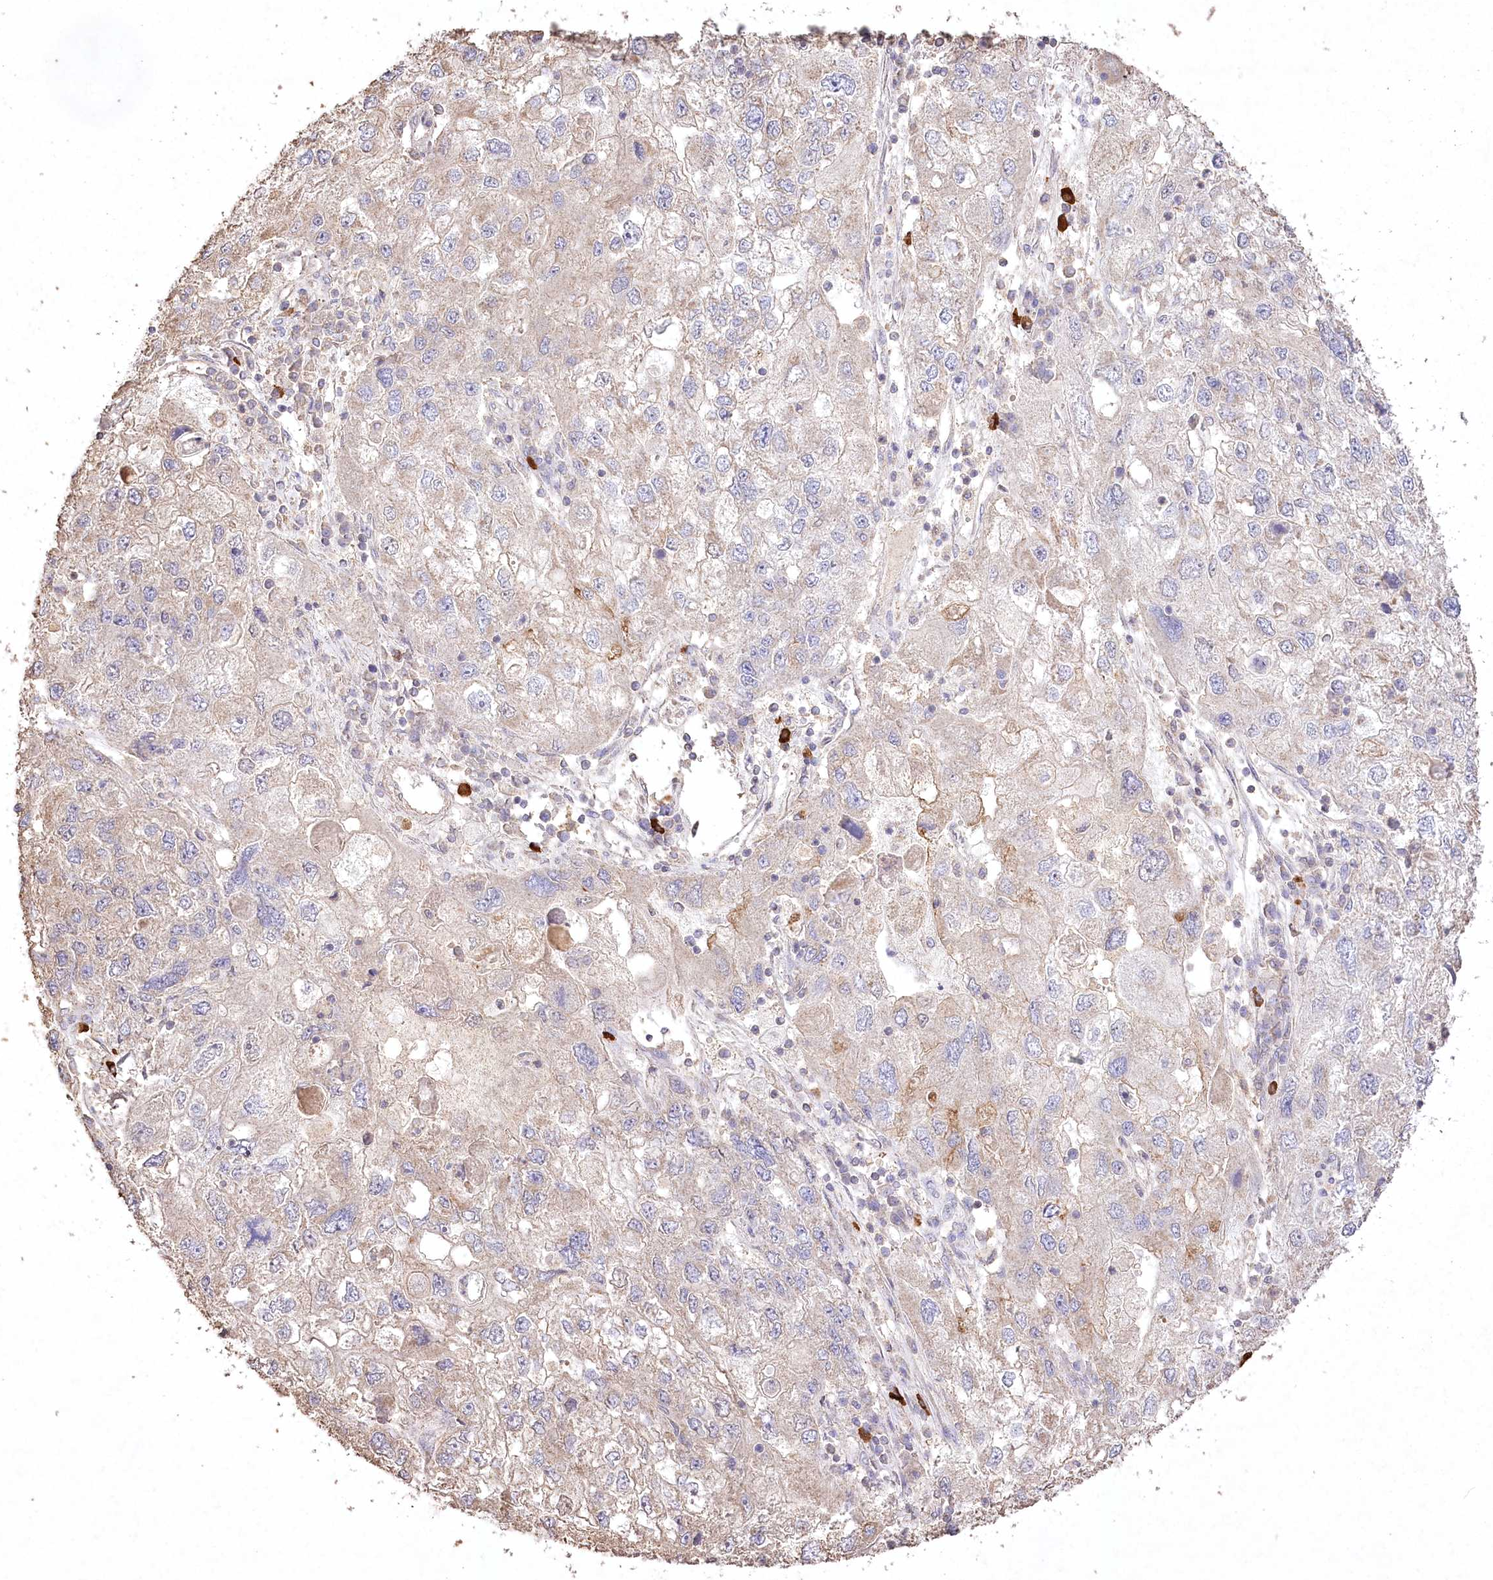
{"staining": {"intensity": "weak", "quantity": "<25%", "location": "cytoplasmic/membranous"}, "tissue": "endometrial cancer", "cell_type": "Tumor cells", "image_type": "cancer", "snomed": [{"axis": "morphology", "description": "Adenocarcinoma, NOS"}, {"axis": "topography", "description": "Endometrium"}], "caption": "Immunohistochemistry histopathology image of human endometrial cancer stained for a protein (brown), which demonstrates no expression in tumor cells.", "gene": "IREB2", "patient": {"sex": "female", "age": 49}}